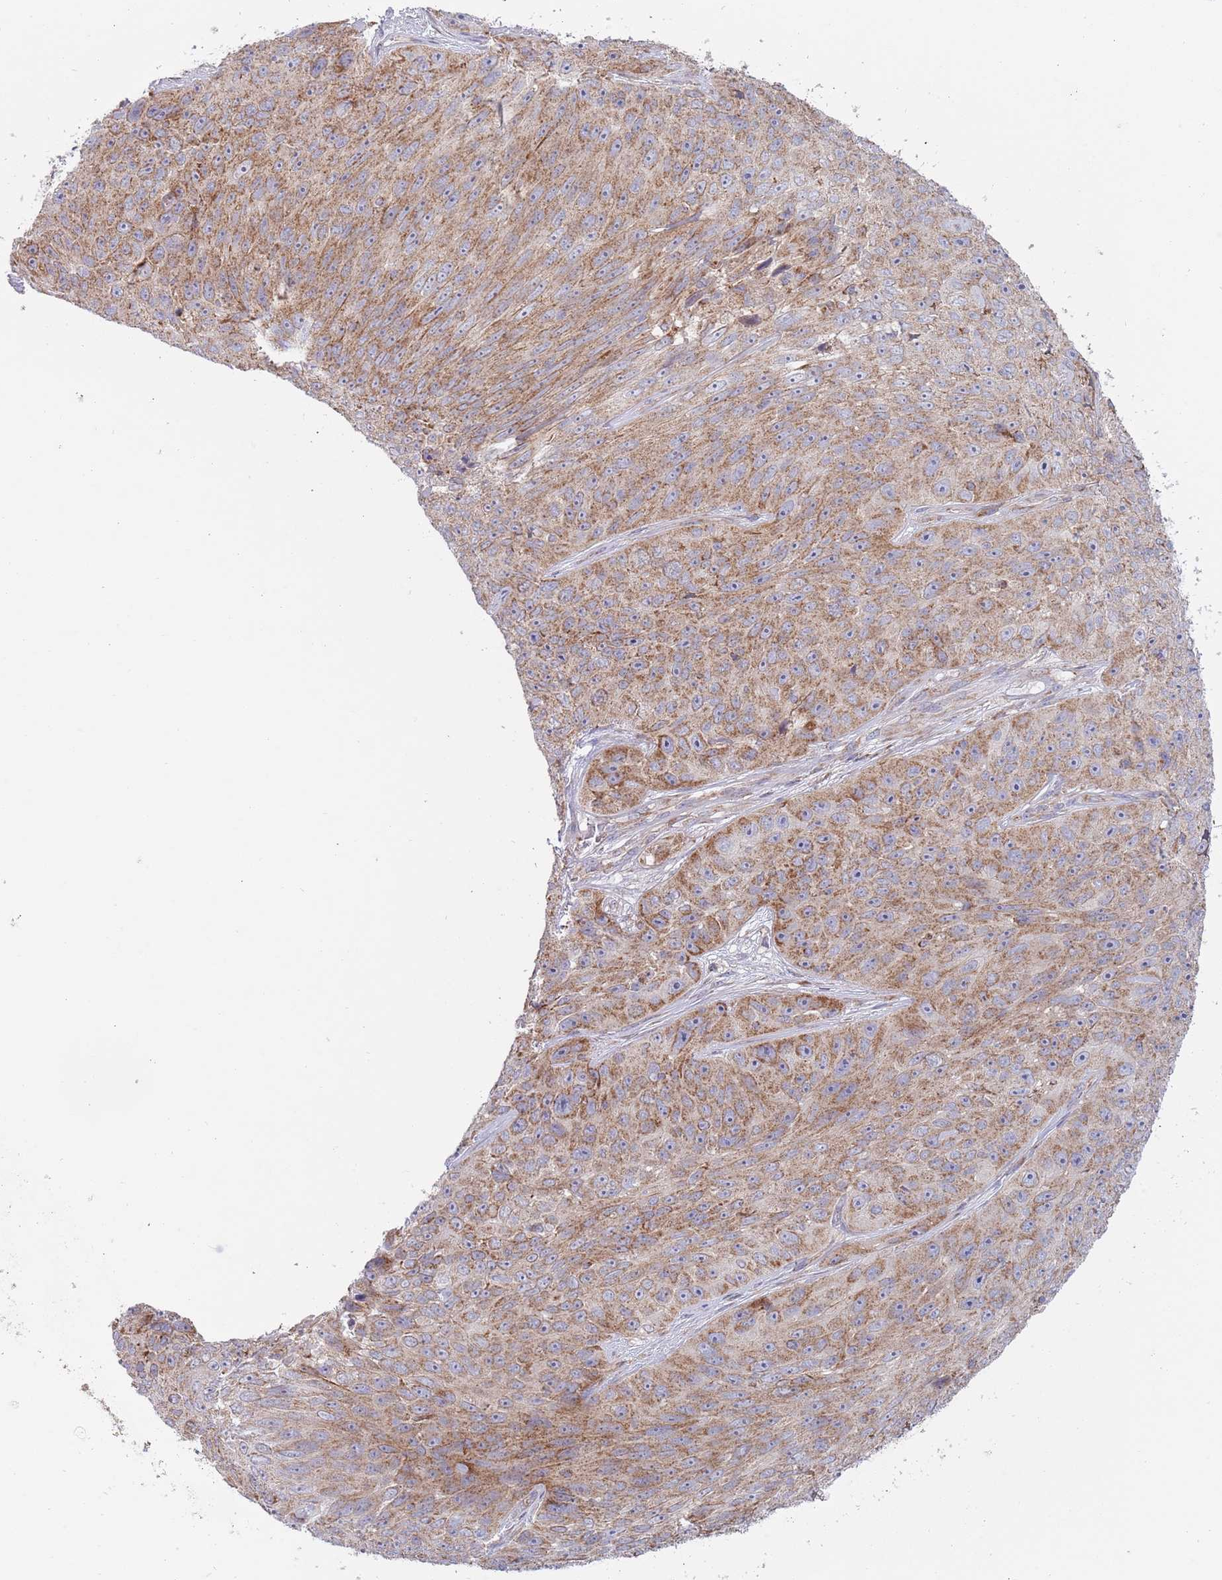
{"staining": {"intensity": "moderate", "quantity": ">75%", "location": "cytoplasmic/membranous"}, "tissue": "skin cancer", "cell_type": "Tumor cells", "image_type": "cancer", "snomed": [{"axis": "morphology", "description": "Squamous cell carcinoma, NOS"}, {"axis": "topography", "description": "Skin"}], "caption": "Immunohistochemical staining of skin squamous cell carcinoma displays moderate cytoplasmic/membranous protein positivity in approximately >75% of tumor cells. The staining is performed using DAB (3,3'-diaminobenzidine) brown chromogen to label protein expression. The nuclei are counter-stained blue using hematoxylin.", "gene": "IRS4", "patient": {"sex": "female", "age": 87}}